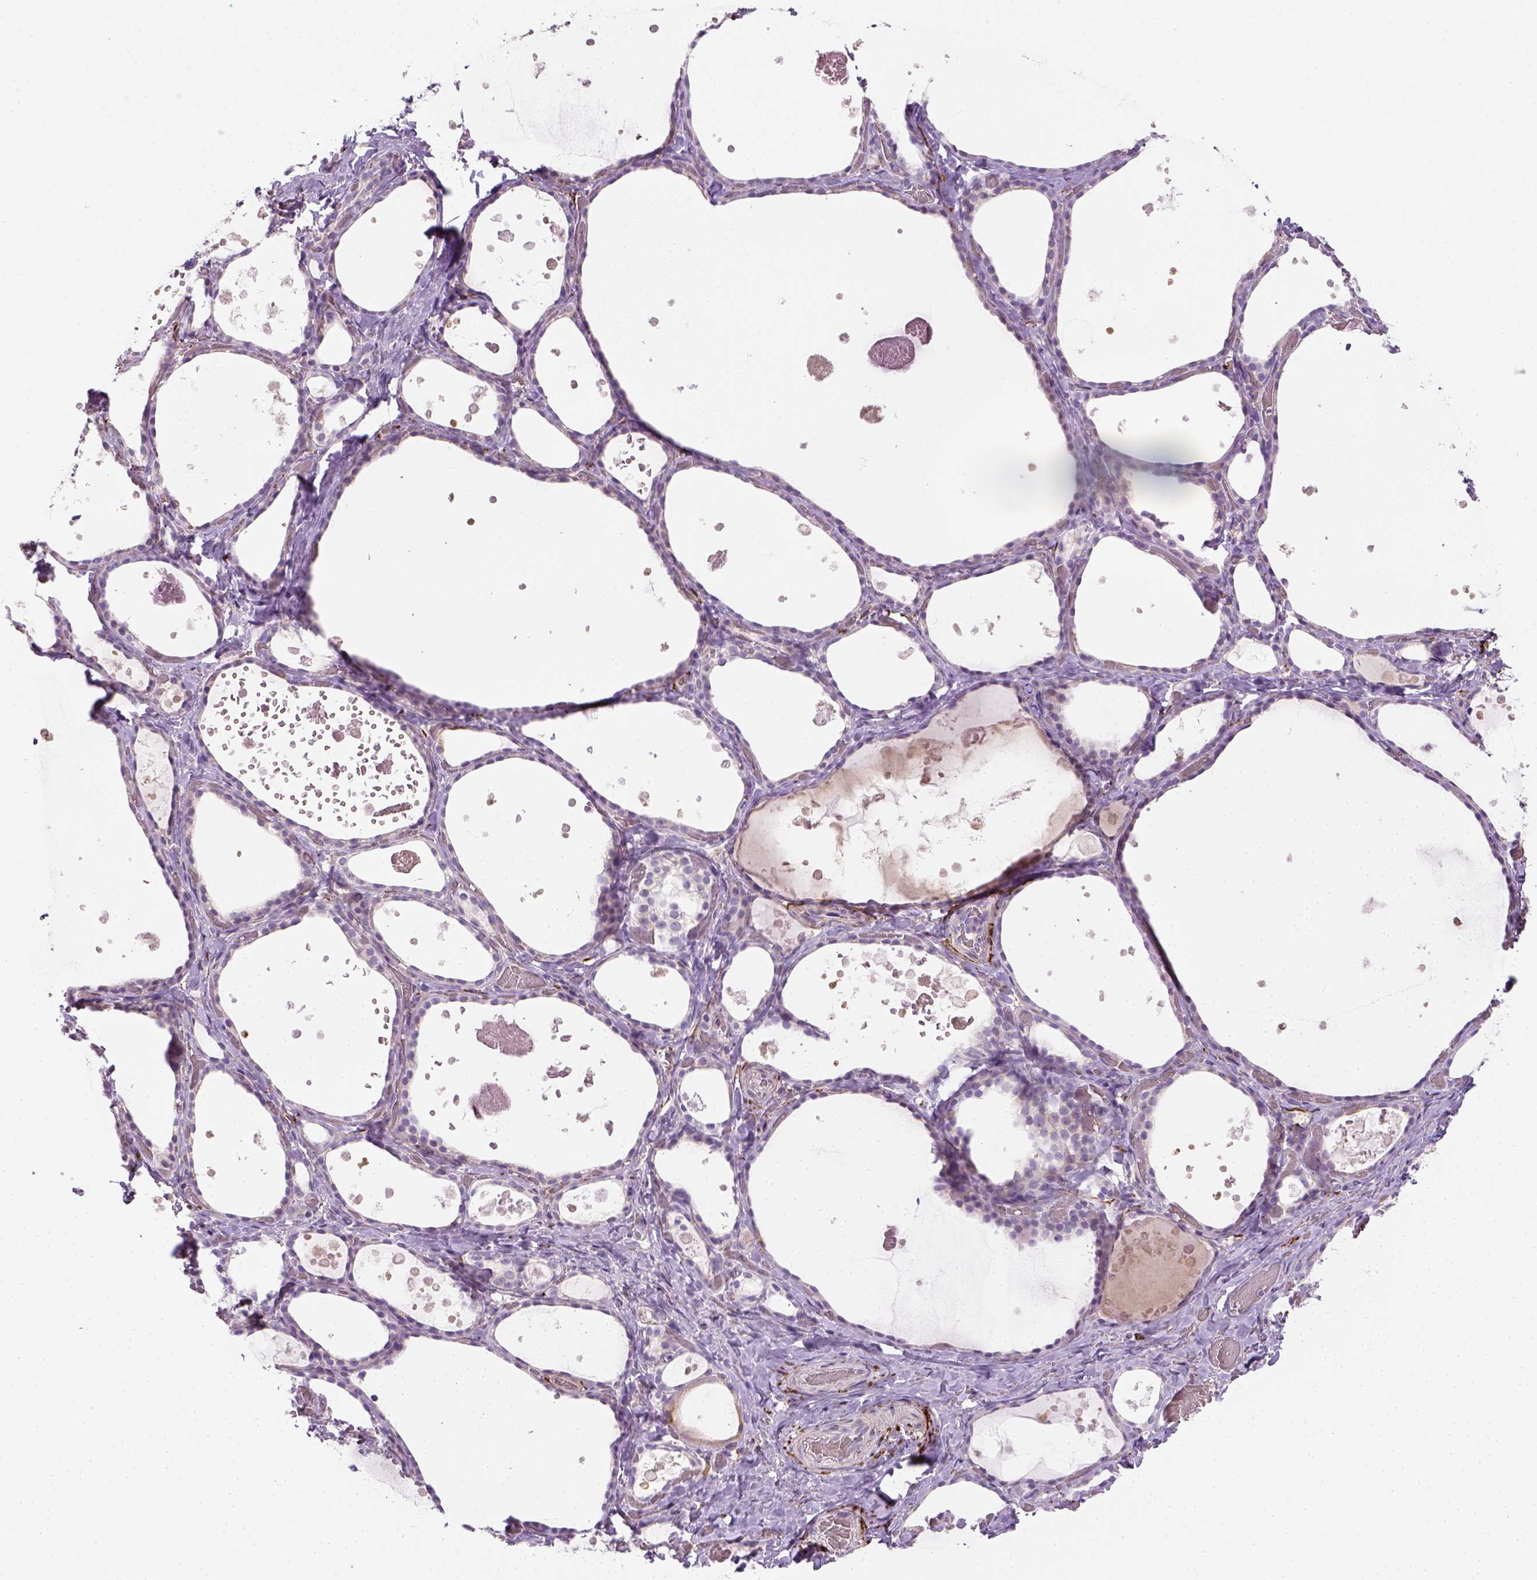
{"staining": {"intensity": "negative", "quantity": "none", "location": "none"}, "tissue": "thyroid gland", "cell_type": "Glandular cells", "image_type": "normal", "snomed": [{"axis": "morphology", "description": "Normal tissue, NOS"}, {"axis": "topography", "description": "Thyroid gland"}], "caption": "Immunohistochemistry micrograph of normal thyroid gland stained for a protein (brown), which displays no positivity in glandular cells. (Stains: DAB IHC with hematoxylin counter stain, Microscopy: brightfield microscopy at high magnification).", "gene": "CACNB1", "patient": {"sex": "female", "age": 56}}